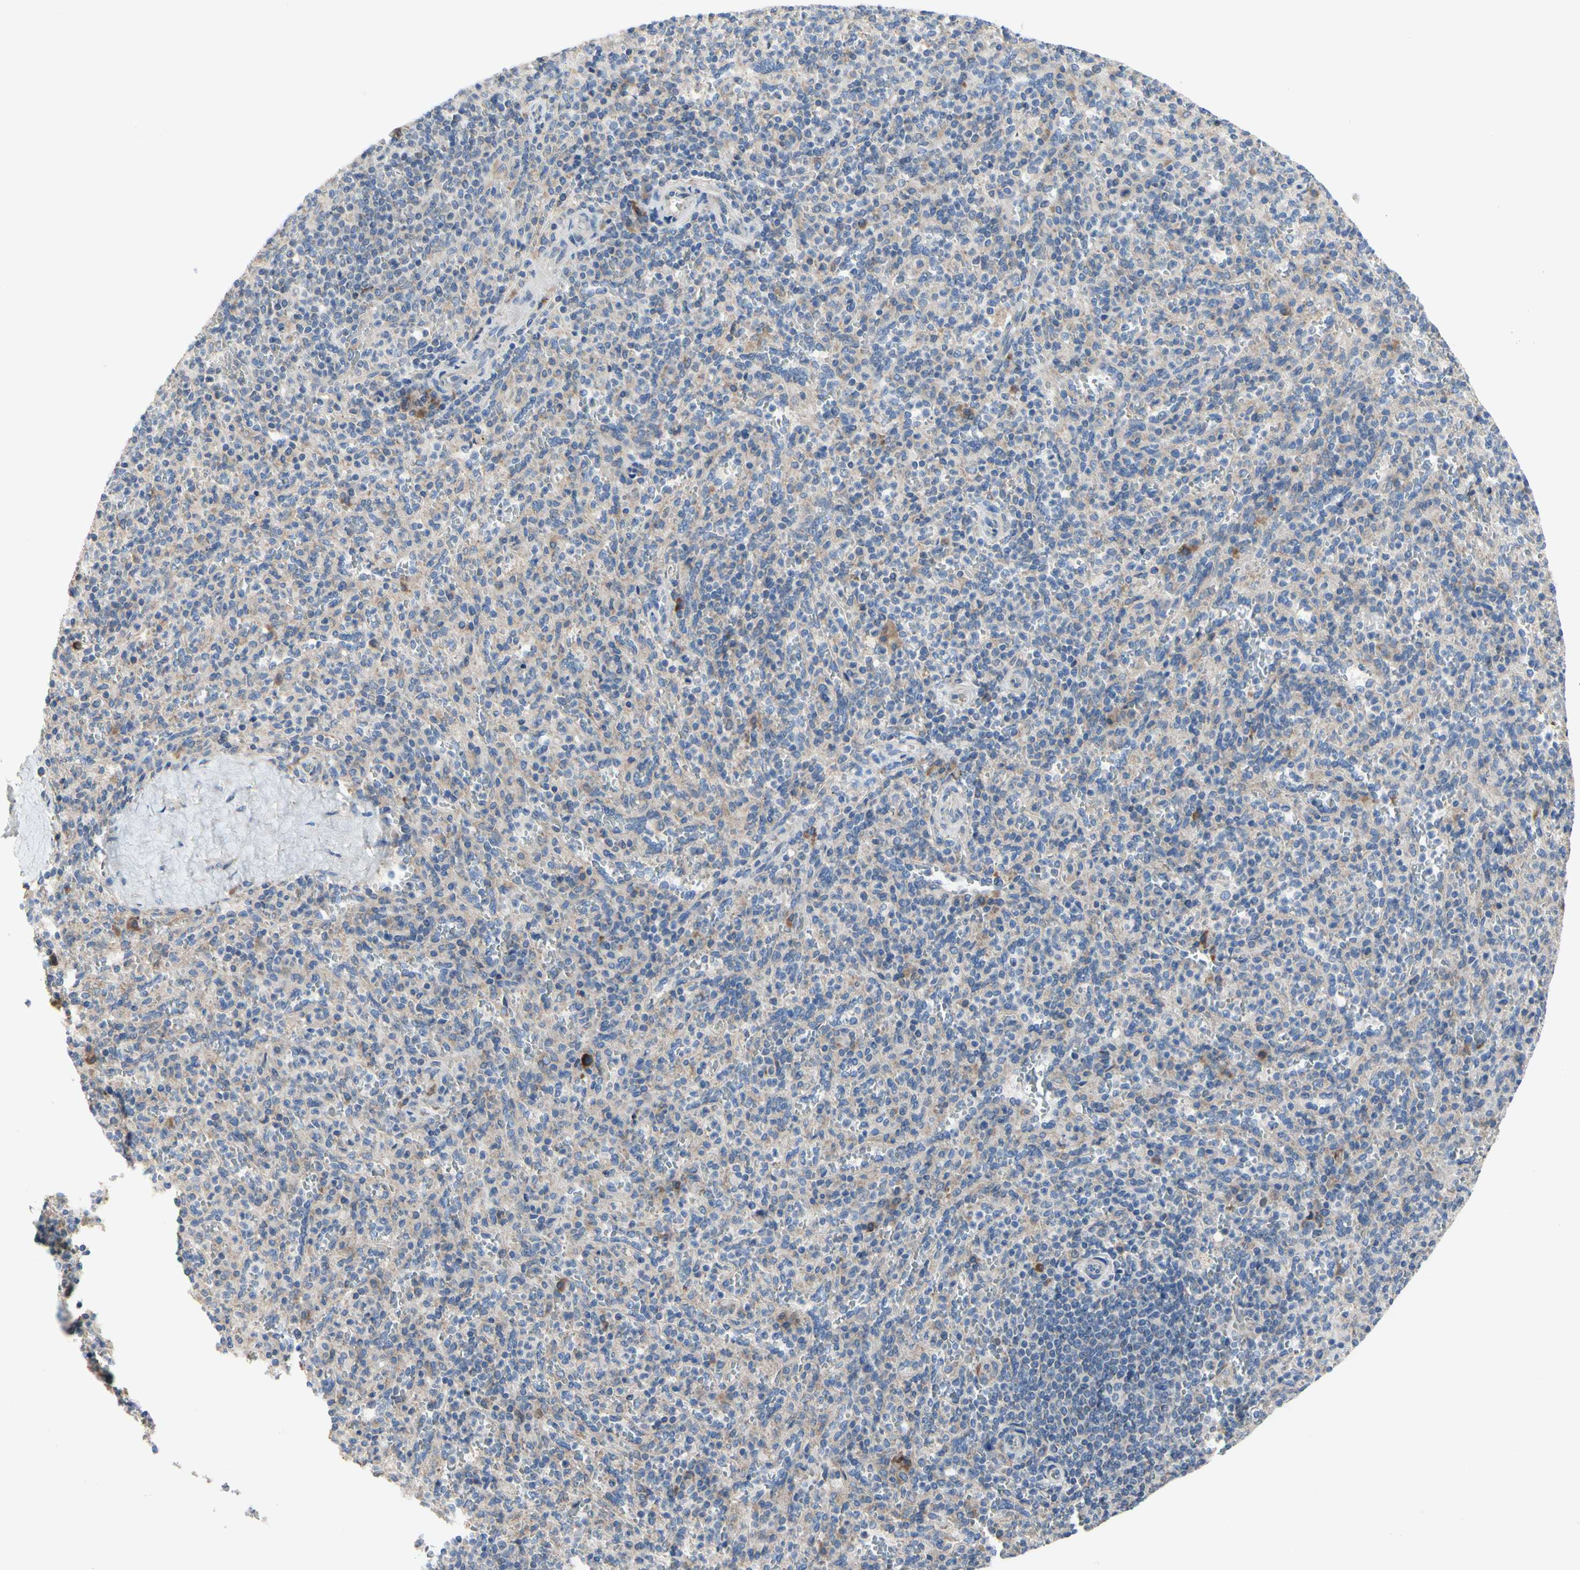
{"staining": {"intensity": "weak", "quantity": "<25%", "location": "cytoplasmic/membranous"}, "tissue": "spleen", "cell_type": "Cells in red pulp", "image_type": "normal", "snomed": [{"axis": "morphology", "description": "Normal tissue, NOS"}, {"axis": "topography", "description": "Spleen"}], "caption": "Immunohistochemical staining of unremarkable human spleen shows no significant expression in cells in red pulp.", "gene": "TTC14", "patient": {"sex": "male", "age": 36}}